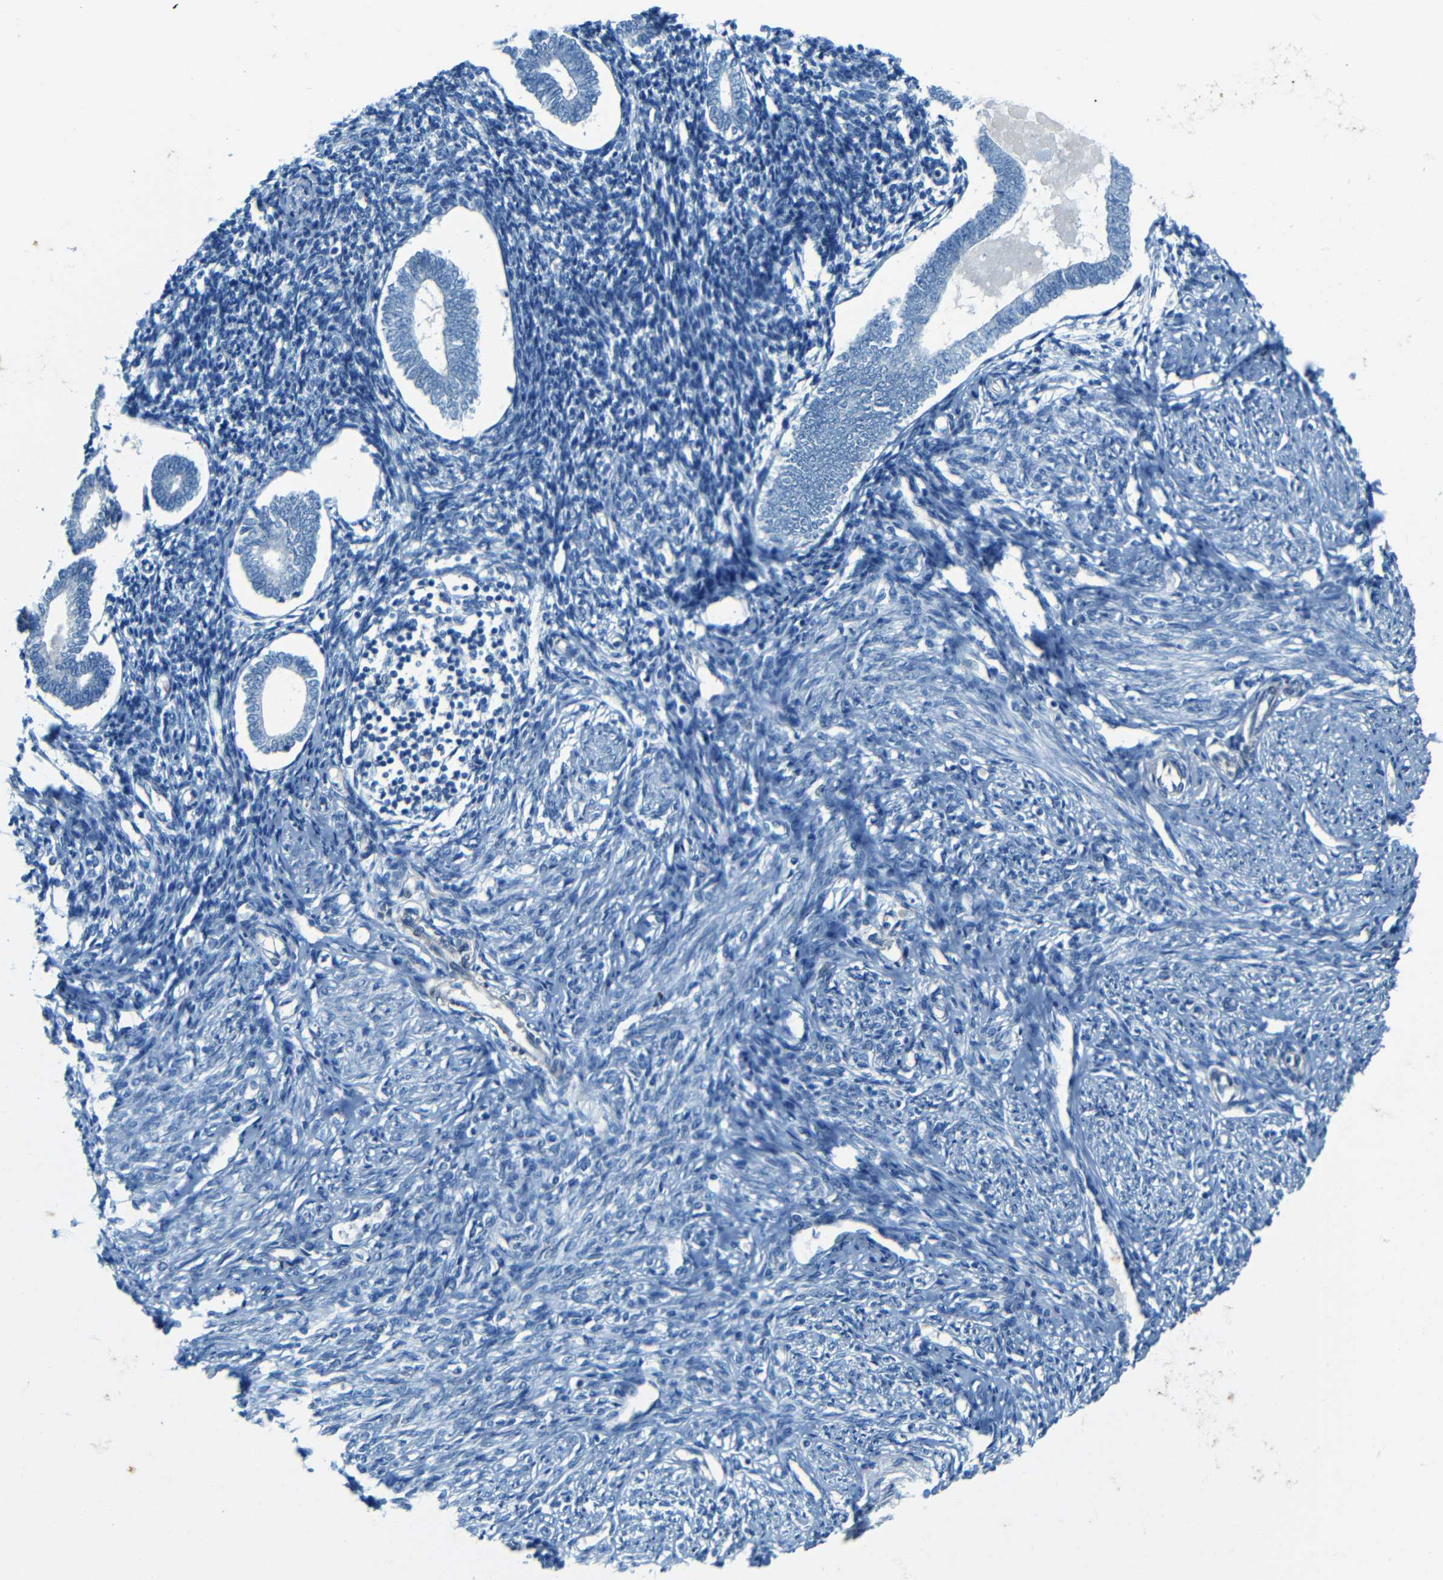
{"staining": {"intensity": "negative", "quantity": "none", "location": "none"}, "tissue": "endometrium", "cell_type": "Cells in endometrial stroma", "image_type": "normal", "snomed": [{"axis": "morphology", "description": "Normal tissue, NOS"}, {"axis": "topography", "description": "Endometrium"}], "caption": "Immunohistochemistry micrograph of benign human endometrium stained for a protein (brown), which displays no expression in cells in endometrial stroma.", "gene": "MAP2", "patient": {"sex": "female", "age": 71}}